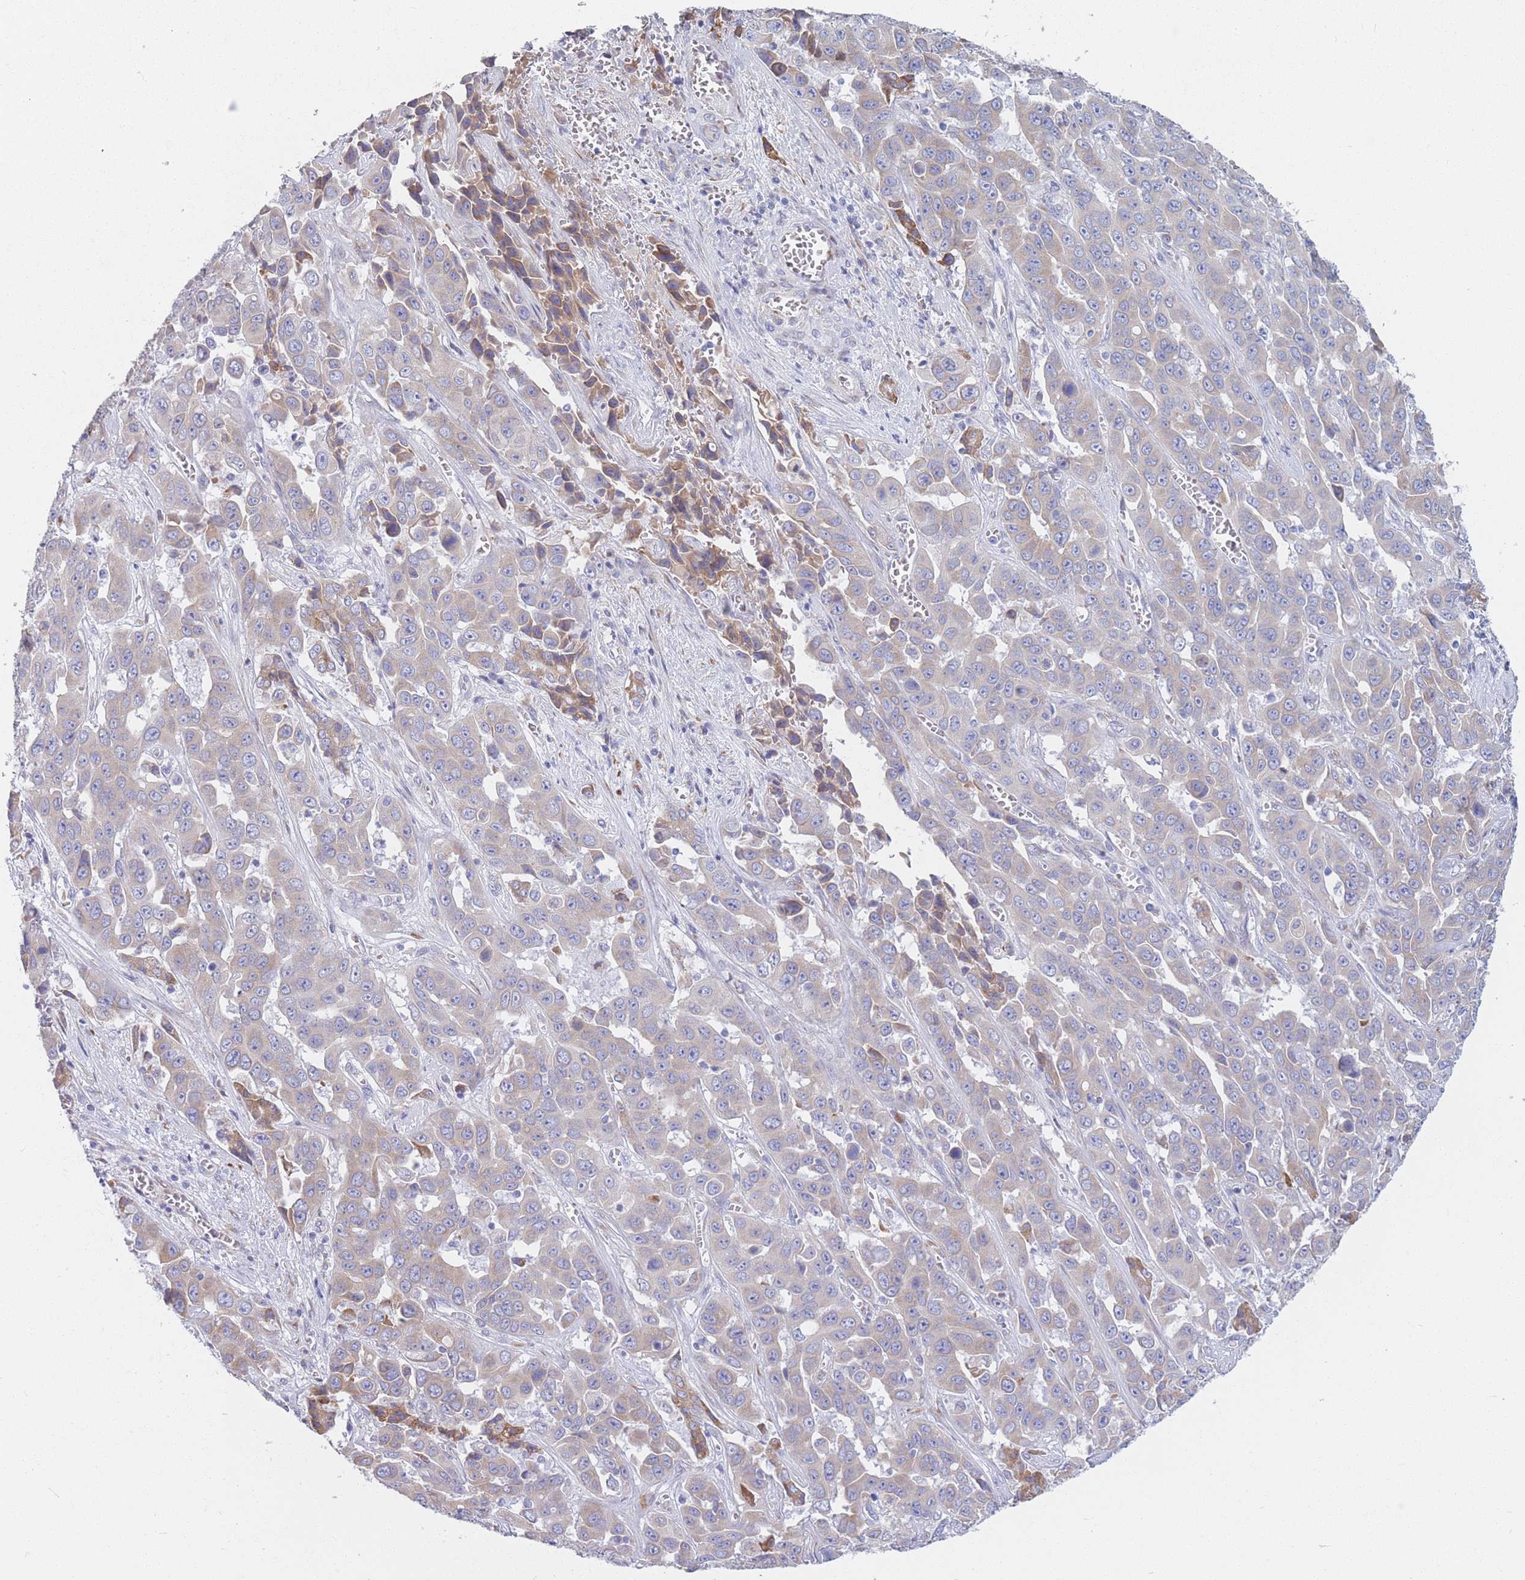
{"staining": {"intensity": "weak", "quantity": "<25%", "location": "cytoplasmic/membranous"}, "tissue": "liver cancer", "cell_type": "Tumor cells", "image_type": "cancer", "snomed": [{"axis": "morphology", "description": "Cholangiocarcinoma"}, {"axis": "topography", "description": "Liver"}], "caption": "This image is of liver cholangiocarcinoma stained with IHC to label a protein in brown with the nuclei are counter-stained blue. There is no expression in tumor cells.", "gene": "MRPL30", "patient": {"sex": "female", "age": 52}}